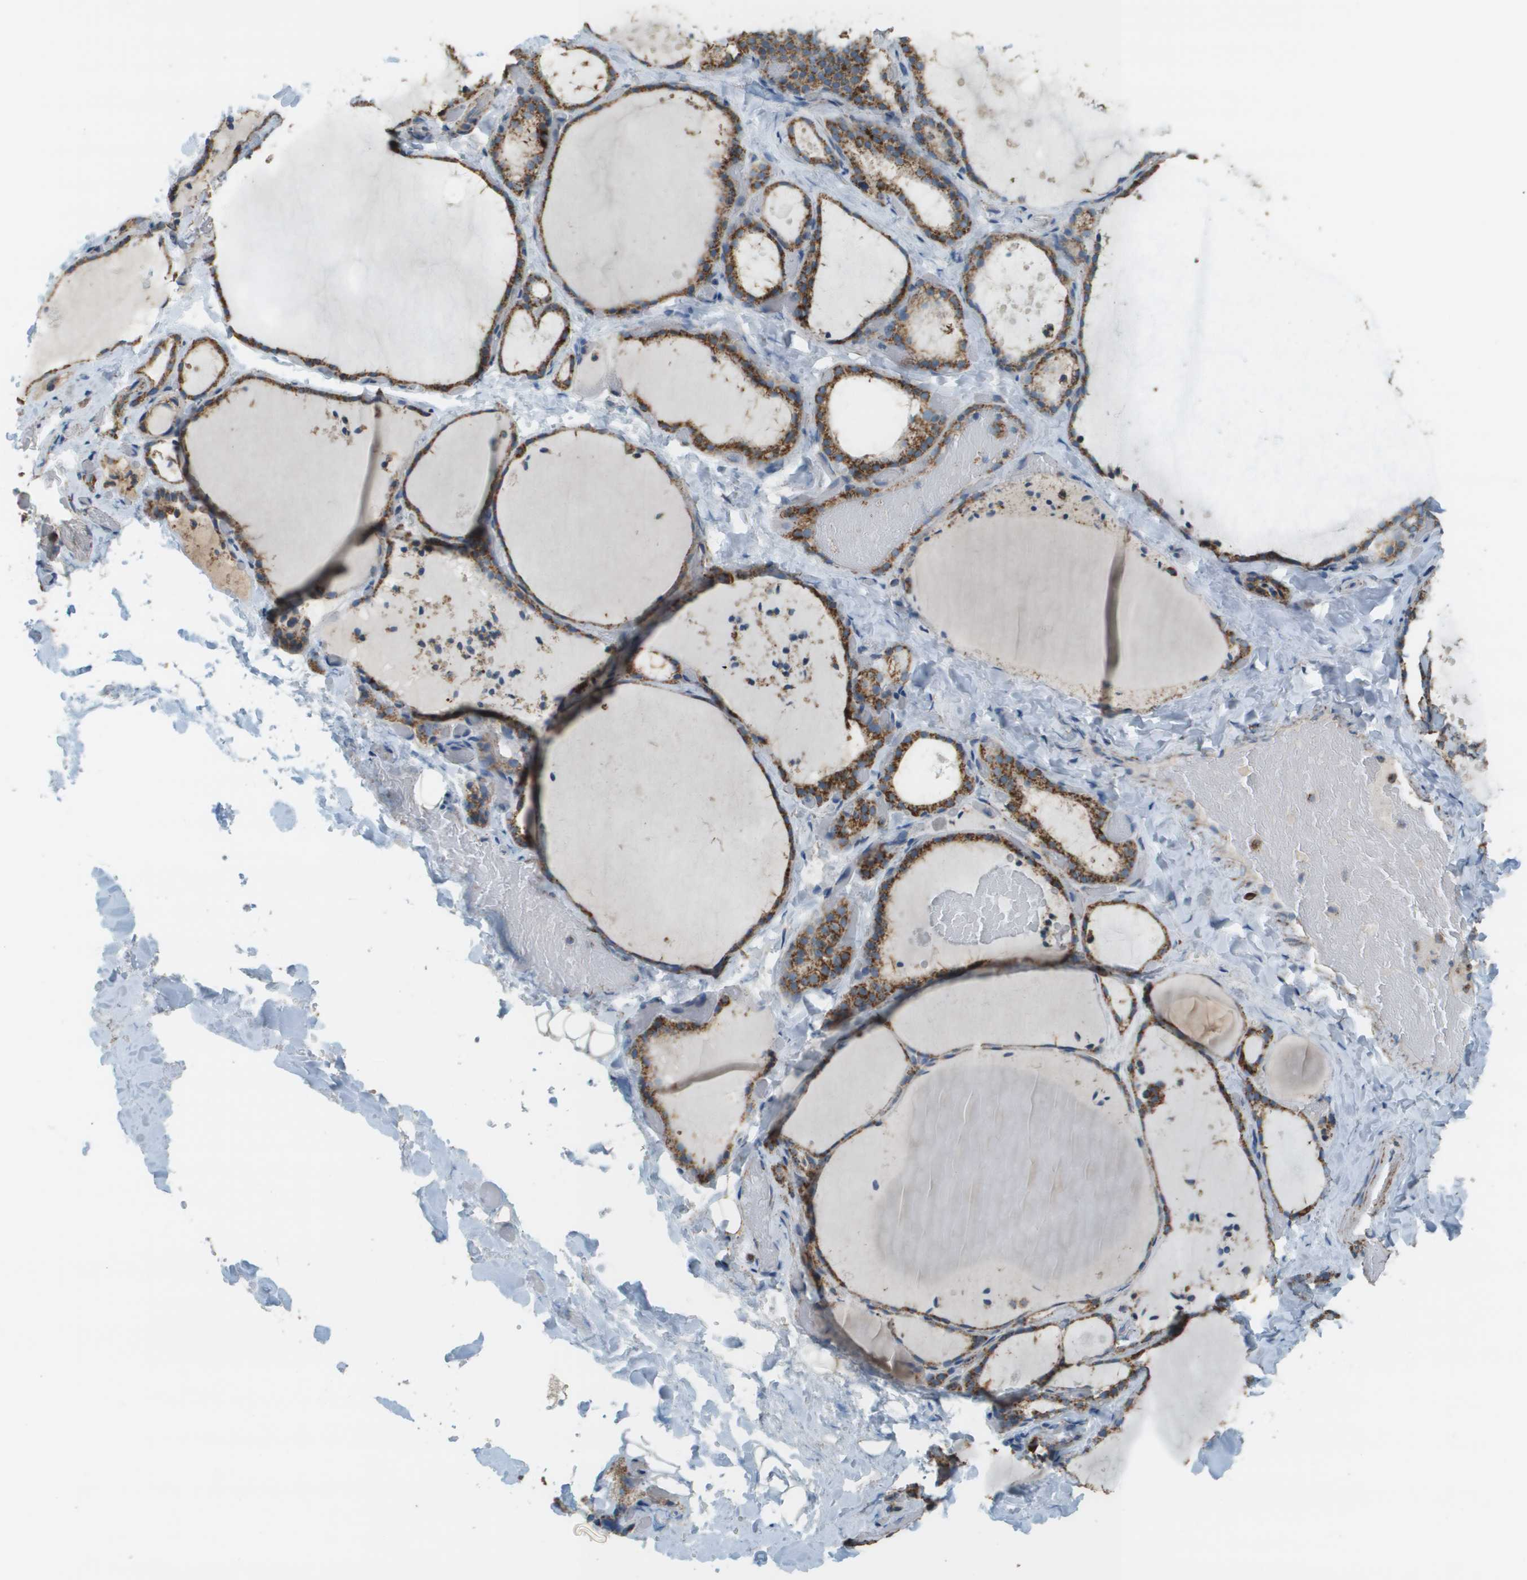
{"staining": {"intensity": "strong", "quantity": ">75%", "location": "cytoplasmic/membranous"}, "tissue": "thyroid gland", "cell_type": "Glandular cells", "image_type": "normal", "snomed": [{"axis": "morphology", "description": "Normal tissue, NOS"}, {"axis": "topography", "description": "Thyroid gland"}], "caption": "Brown immunohistochemical staining in normal human thyroid gland reveals strong cytoplasmic/membranous expression in approximately >75% of glandular cells.", "gene": "FH", "patient": {"sex": "female", "age": 44}}